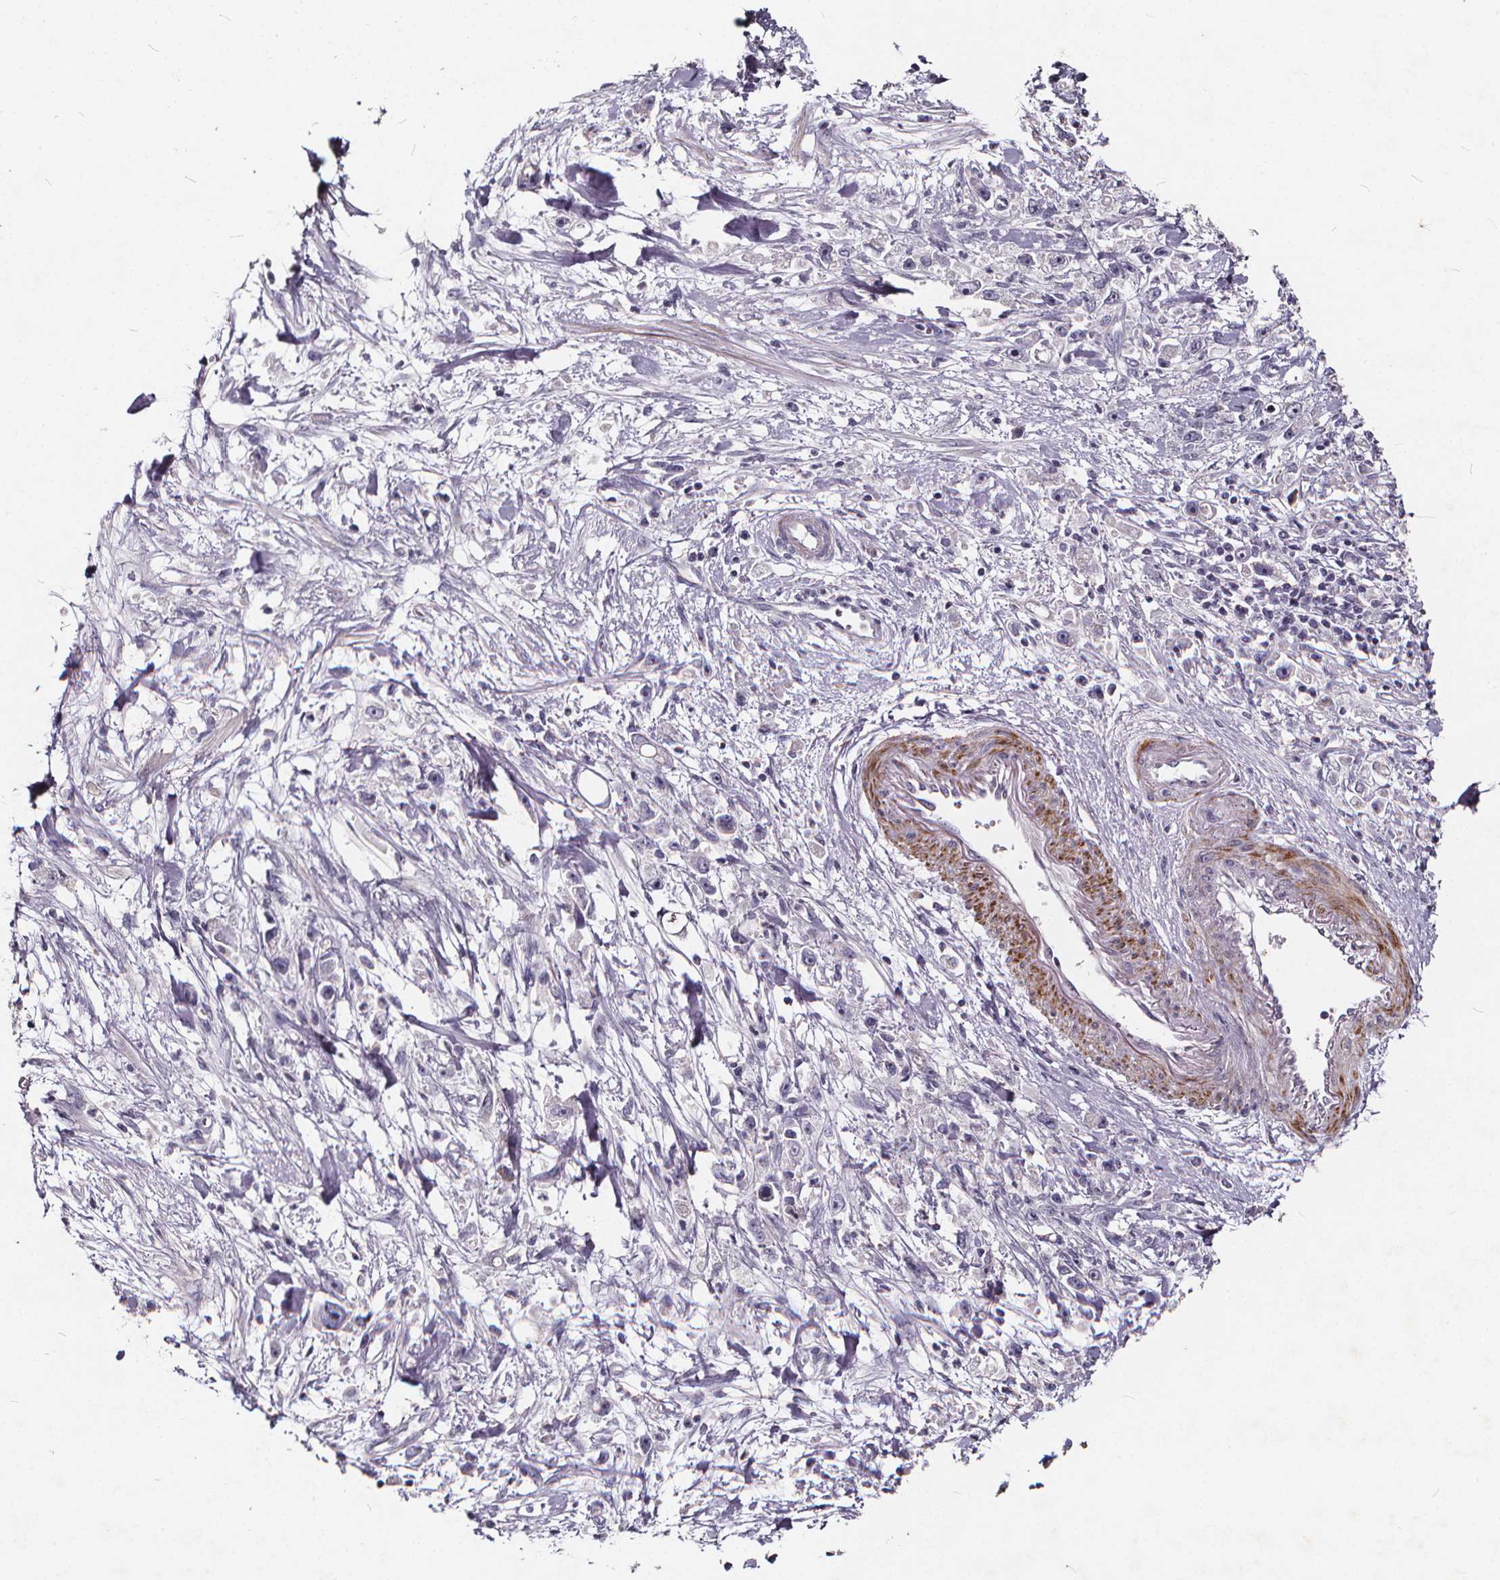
{"staining": {"intensity": "negative", "quantity": "none", "location": "none"}, "tissue": "stomach cancer", "cell_type": "Tumor cells", "image_type": "cancer", "snomed": [{"axis": "morphology", "description": "Adenocarcinoma, NOS"}, {"axis": "topography", "description": "Stomach"}], "caption": "High magnification brightfield microscopy of adenocarcinoma (stomach) stained with DAB (brown) and counterstained with hematoxylin (blue): tumor cells show no significant staining.", "gene": "TSPAN14", "patient": {"sex": "female", "age": 59}}